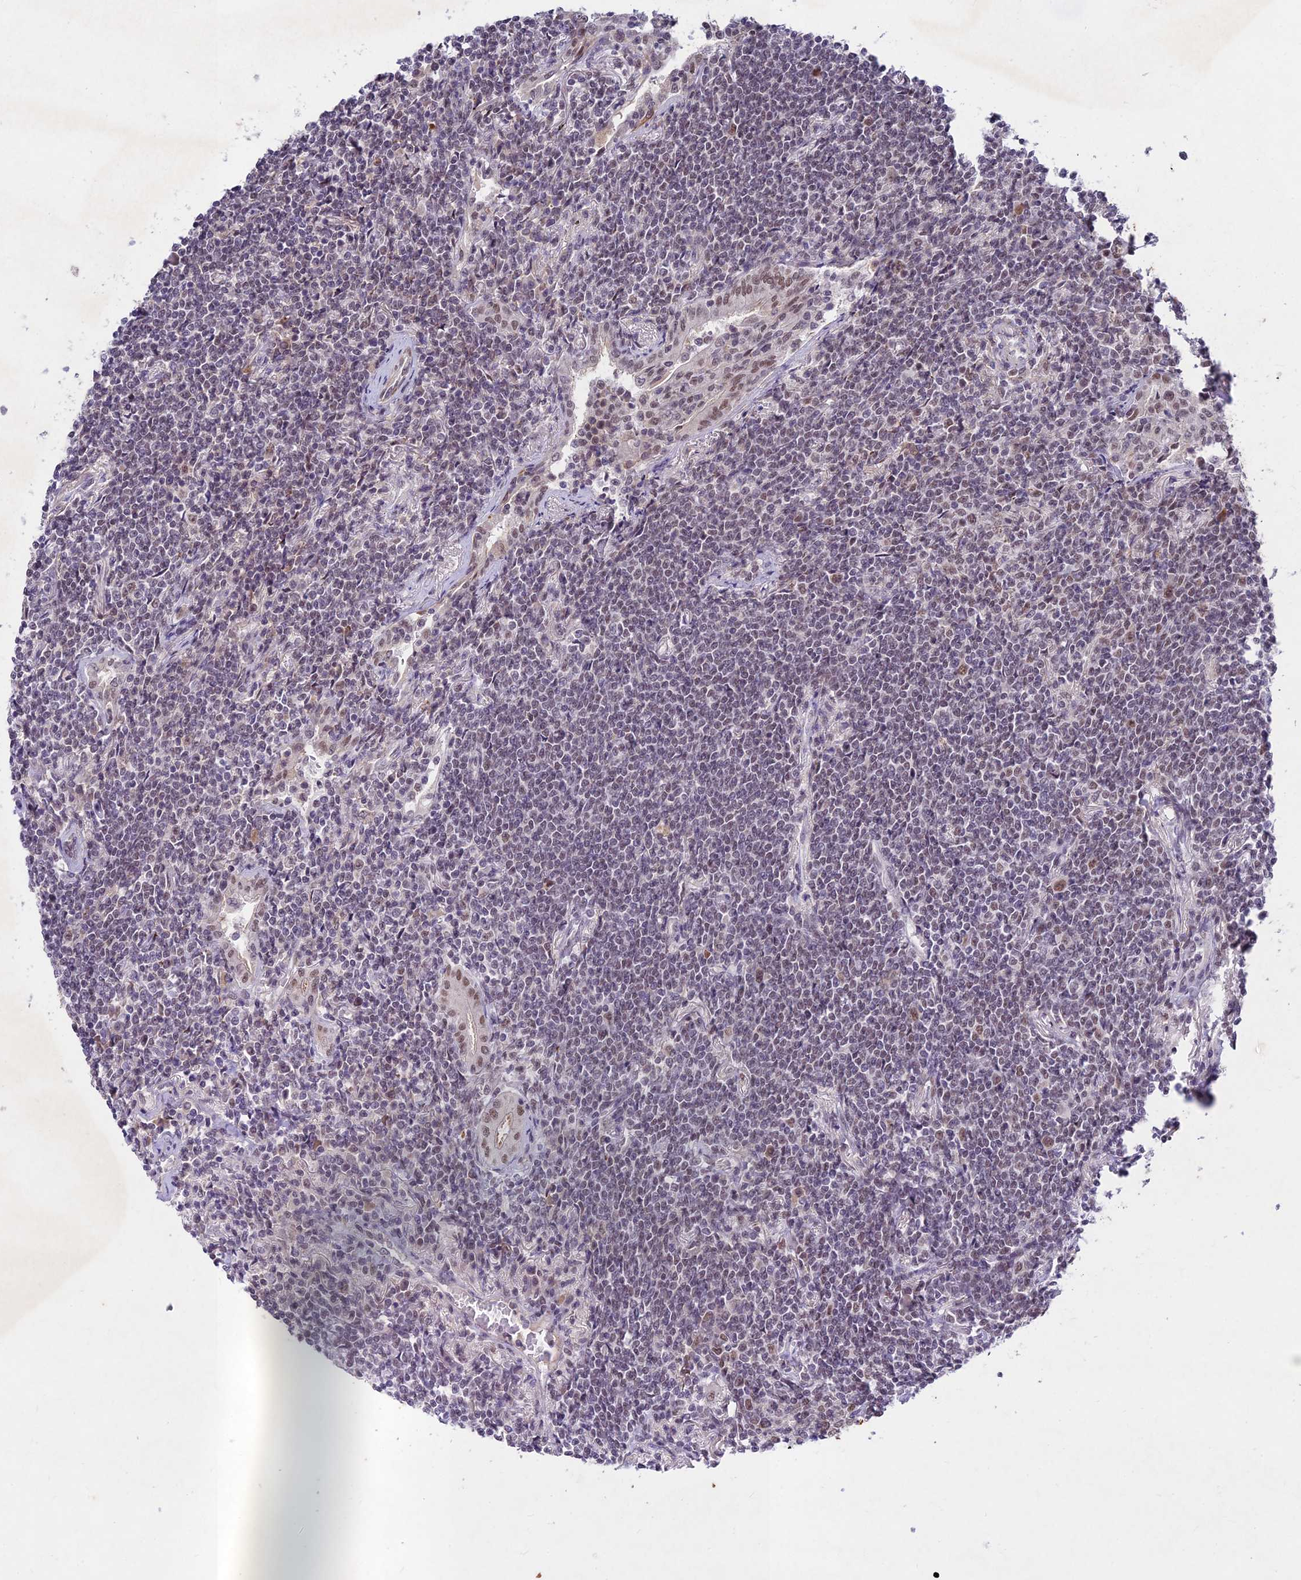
{"staining": {"intensity": "weak", "quantity": "<25%", "location": "nuclear"}, "tissue": "lymphoma", "cell_type": "Tumor cells", "image_type": "cancer", "snomed": [{"axis": "morphology", "description": "Malignant lymphoma, non-Hodgkin's type, Low grade"}, {"axis": "topography", "description": "Lung"}], "caption": "This is an immunohistochemistry (IHC) image of human malignant lymphoma, non-Hodgkin's type (low-grade). There is no staining in tumor cells.", "gene": "RAVER1", "patient": {"sex": "female", "age": 71}}